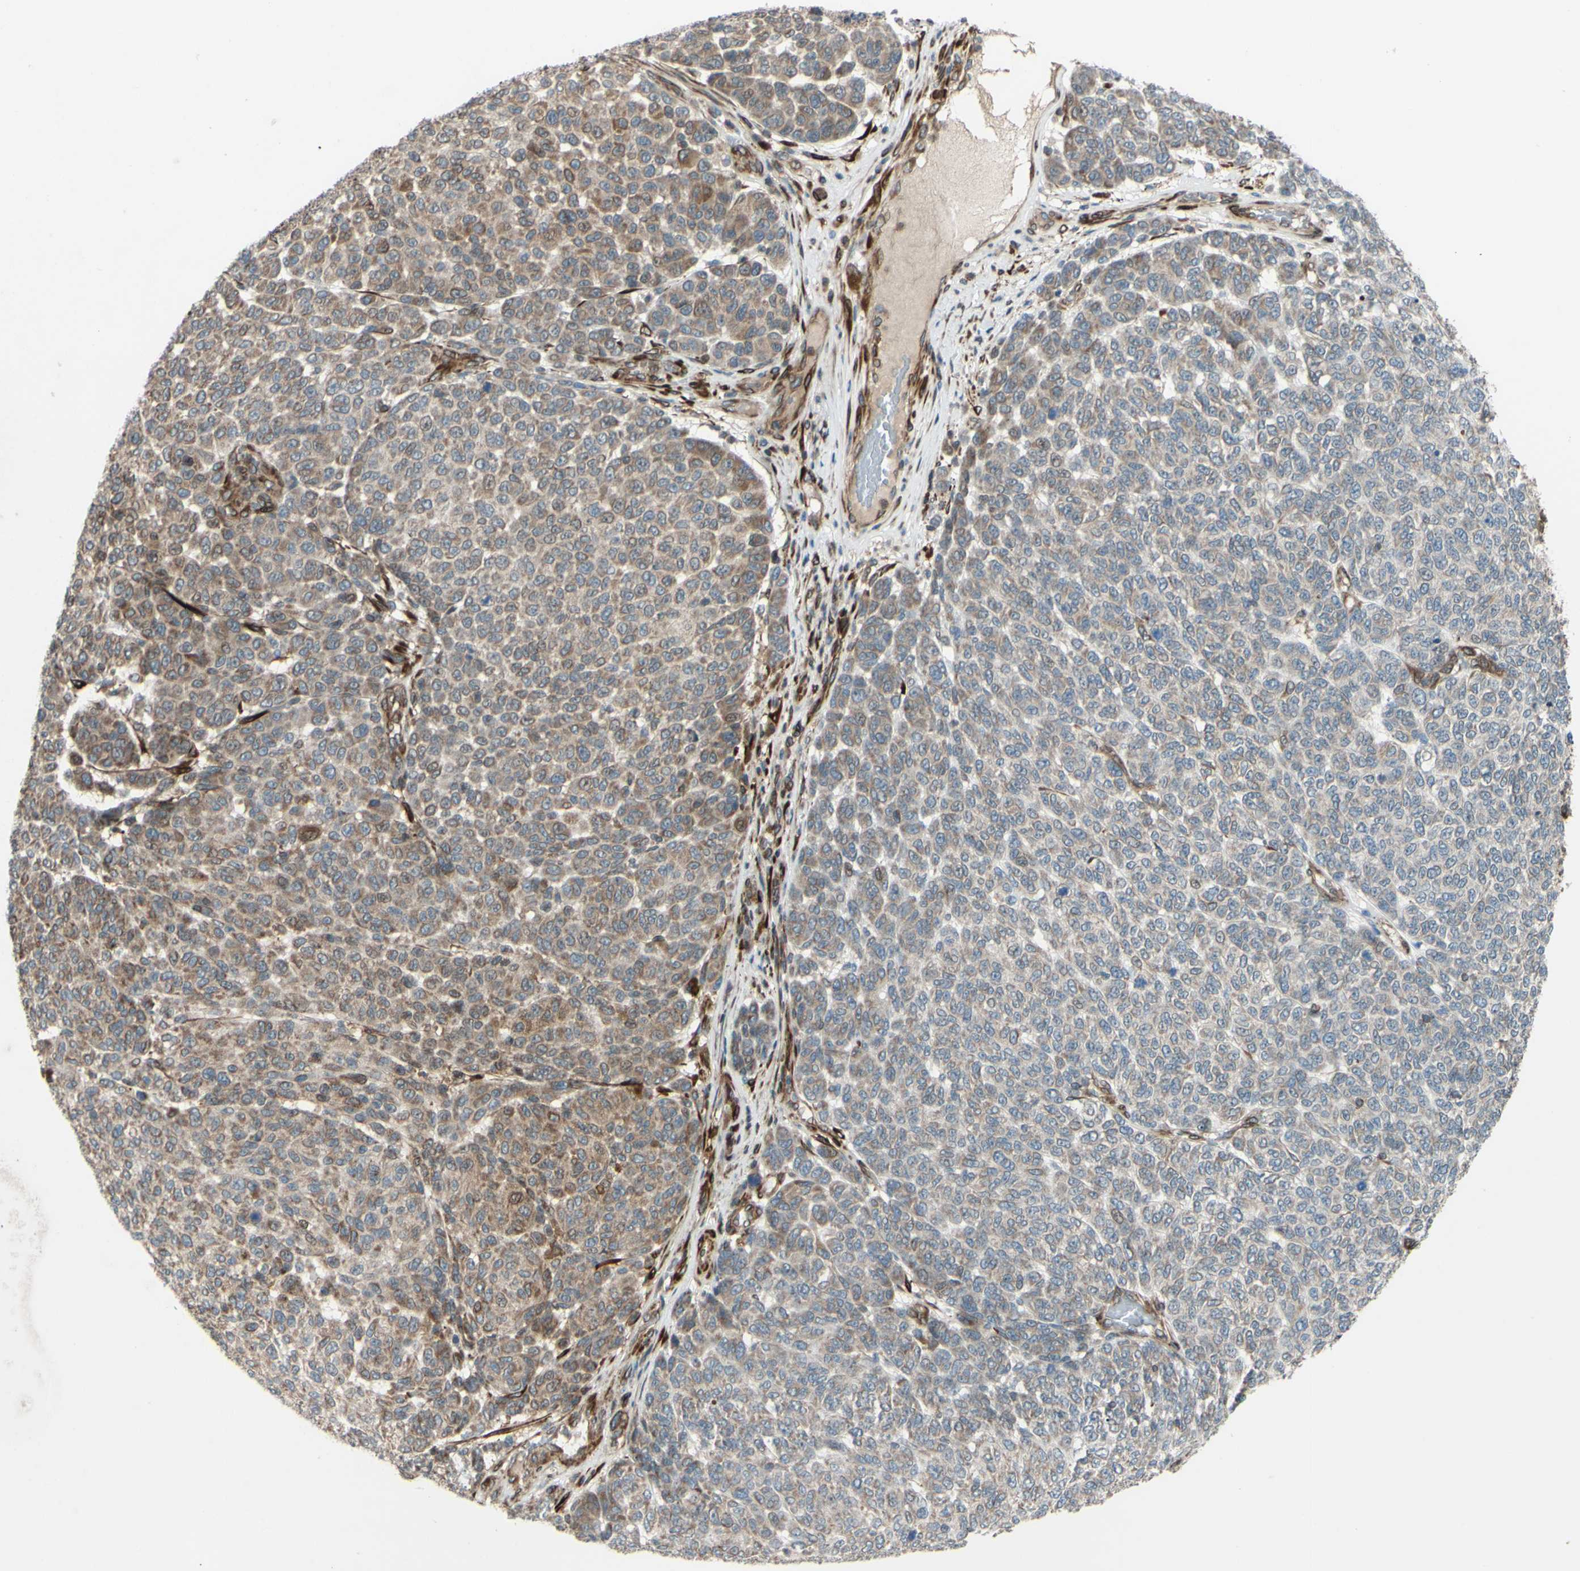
{"staining": {"intensity": "weak", "quantity": ">75%", "location": "cytoplasmic/membranous"}, "tissue": "melanoma", "cell_type": "Tumor cells", "image_type": "cancer", "snomed": [{"axis": "morphology", "description": "Malignant melanoma, NOS"}, {"axis": "topography", "description": "Skin"}], "caption": "Melanoma stained with a protein marker exhibits weak staining in tumor cells.", "gene": "PRAF2", "patient": {"sex": "male", "age": 59}}